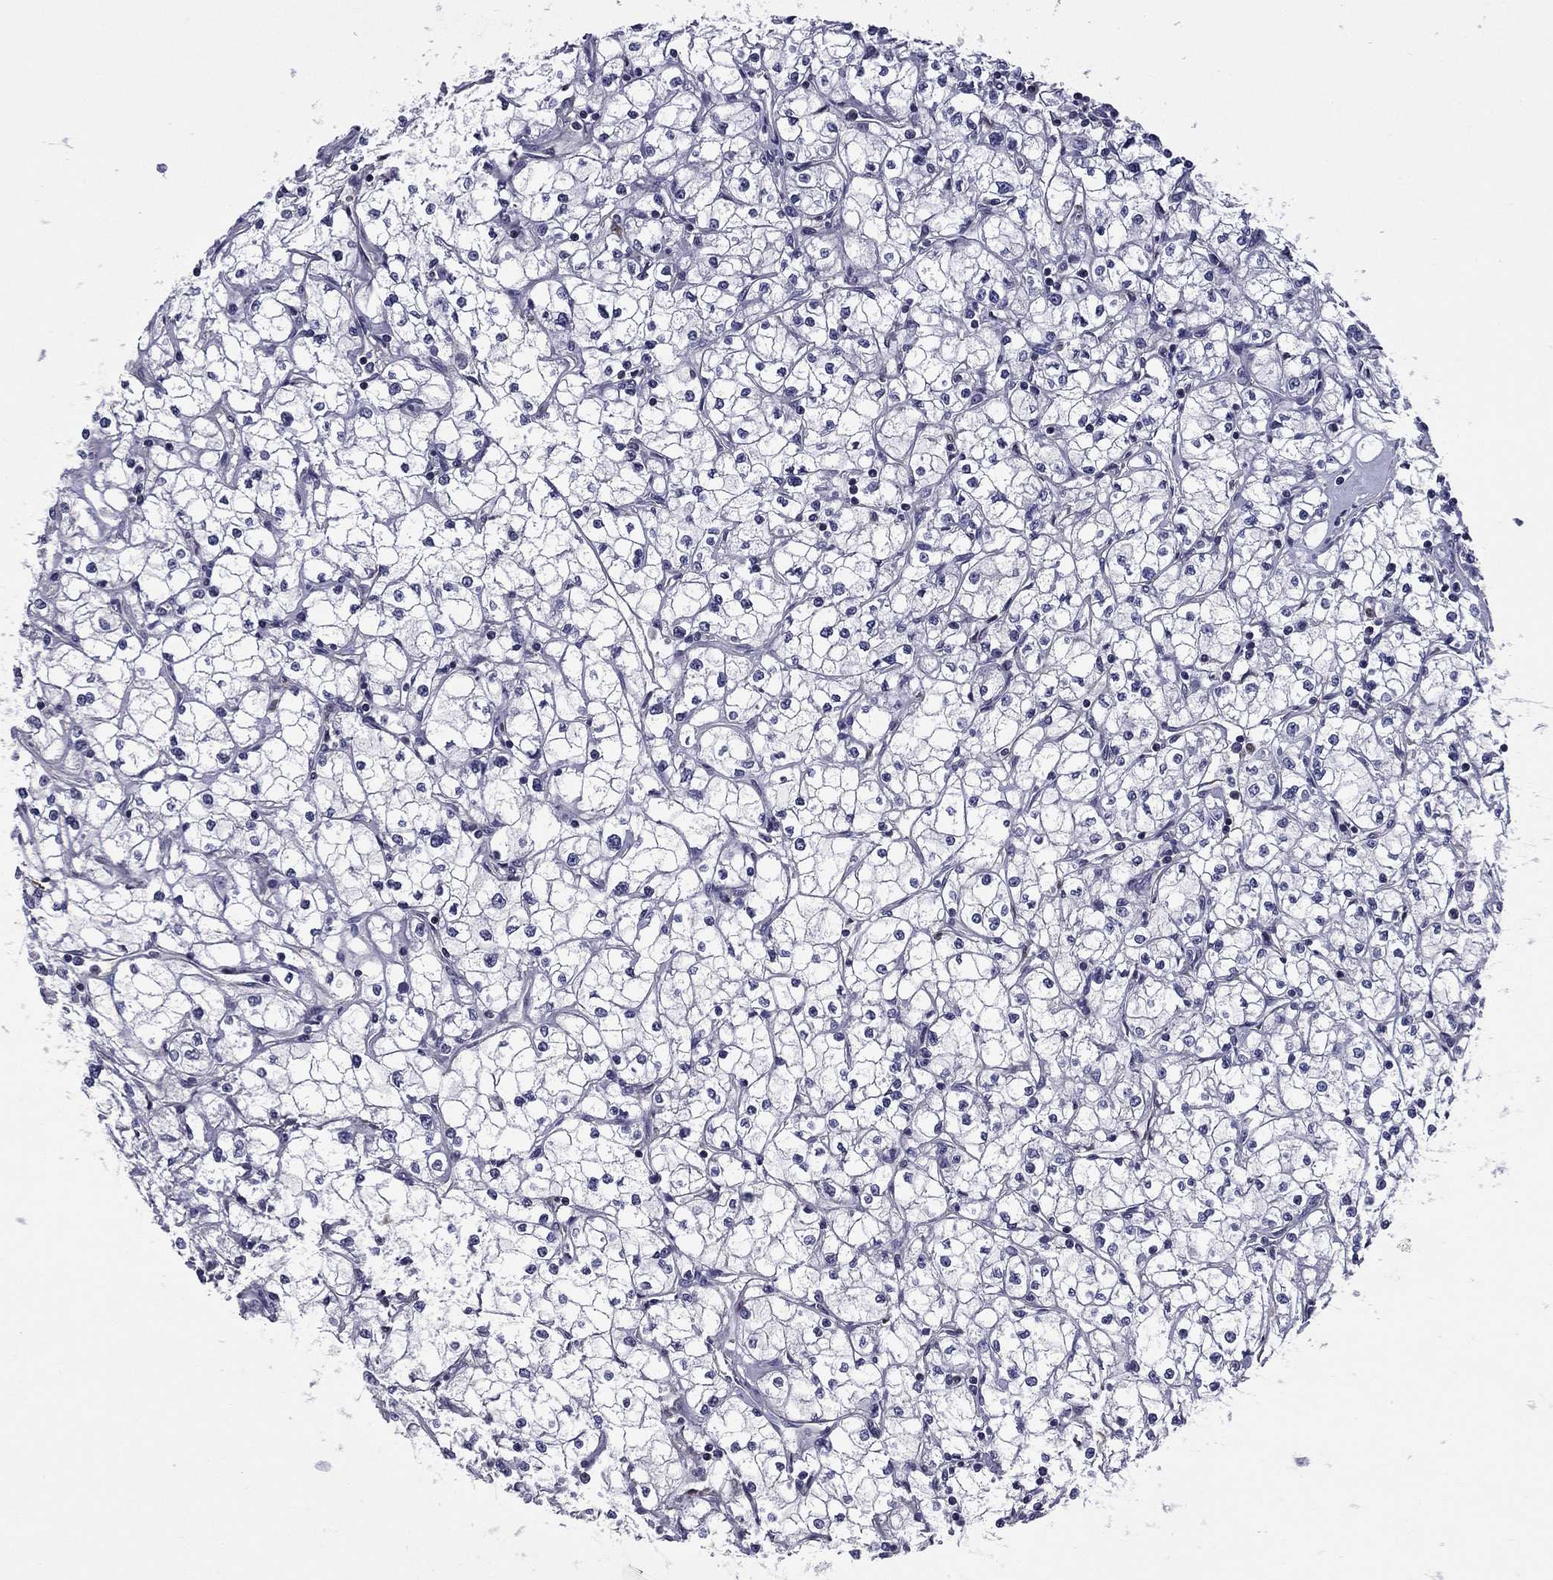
{"staining": {"intensity": "negative", "quantity": "none", "location": "none"}, "tissue": "renal cancer", "cell_type": "Tumor cells", "image_type": "cancer", "snomed": [{"axis": "morphology", "description": "Adenocarcinoma, NOS"}, {"axis": "topography", "description": "Kidney"}], "caption": "IHC photomicrograph of neoplastic tissue: human adenocarcinoma (renal) stained with DAB (3,3'-diaminobenzidine) shows no significant protein expression in tumor cells. (DAB (3,3'-diaminobenzidine) immunohistochemistry, high magnification).", "gene": "ARHGAP45", "patient": {"sex": "male", "age": 67}}